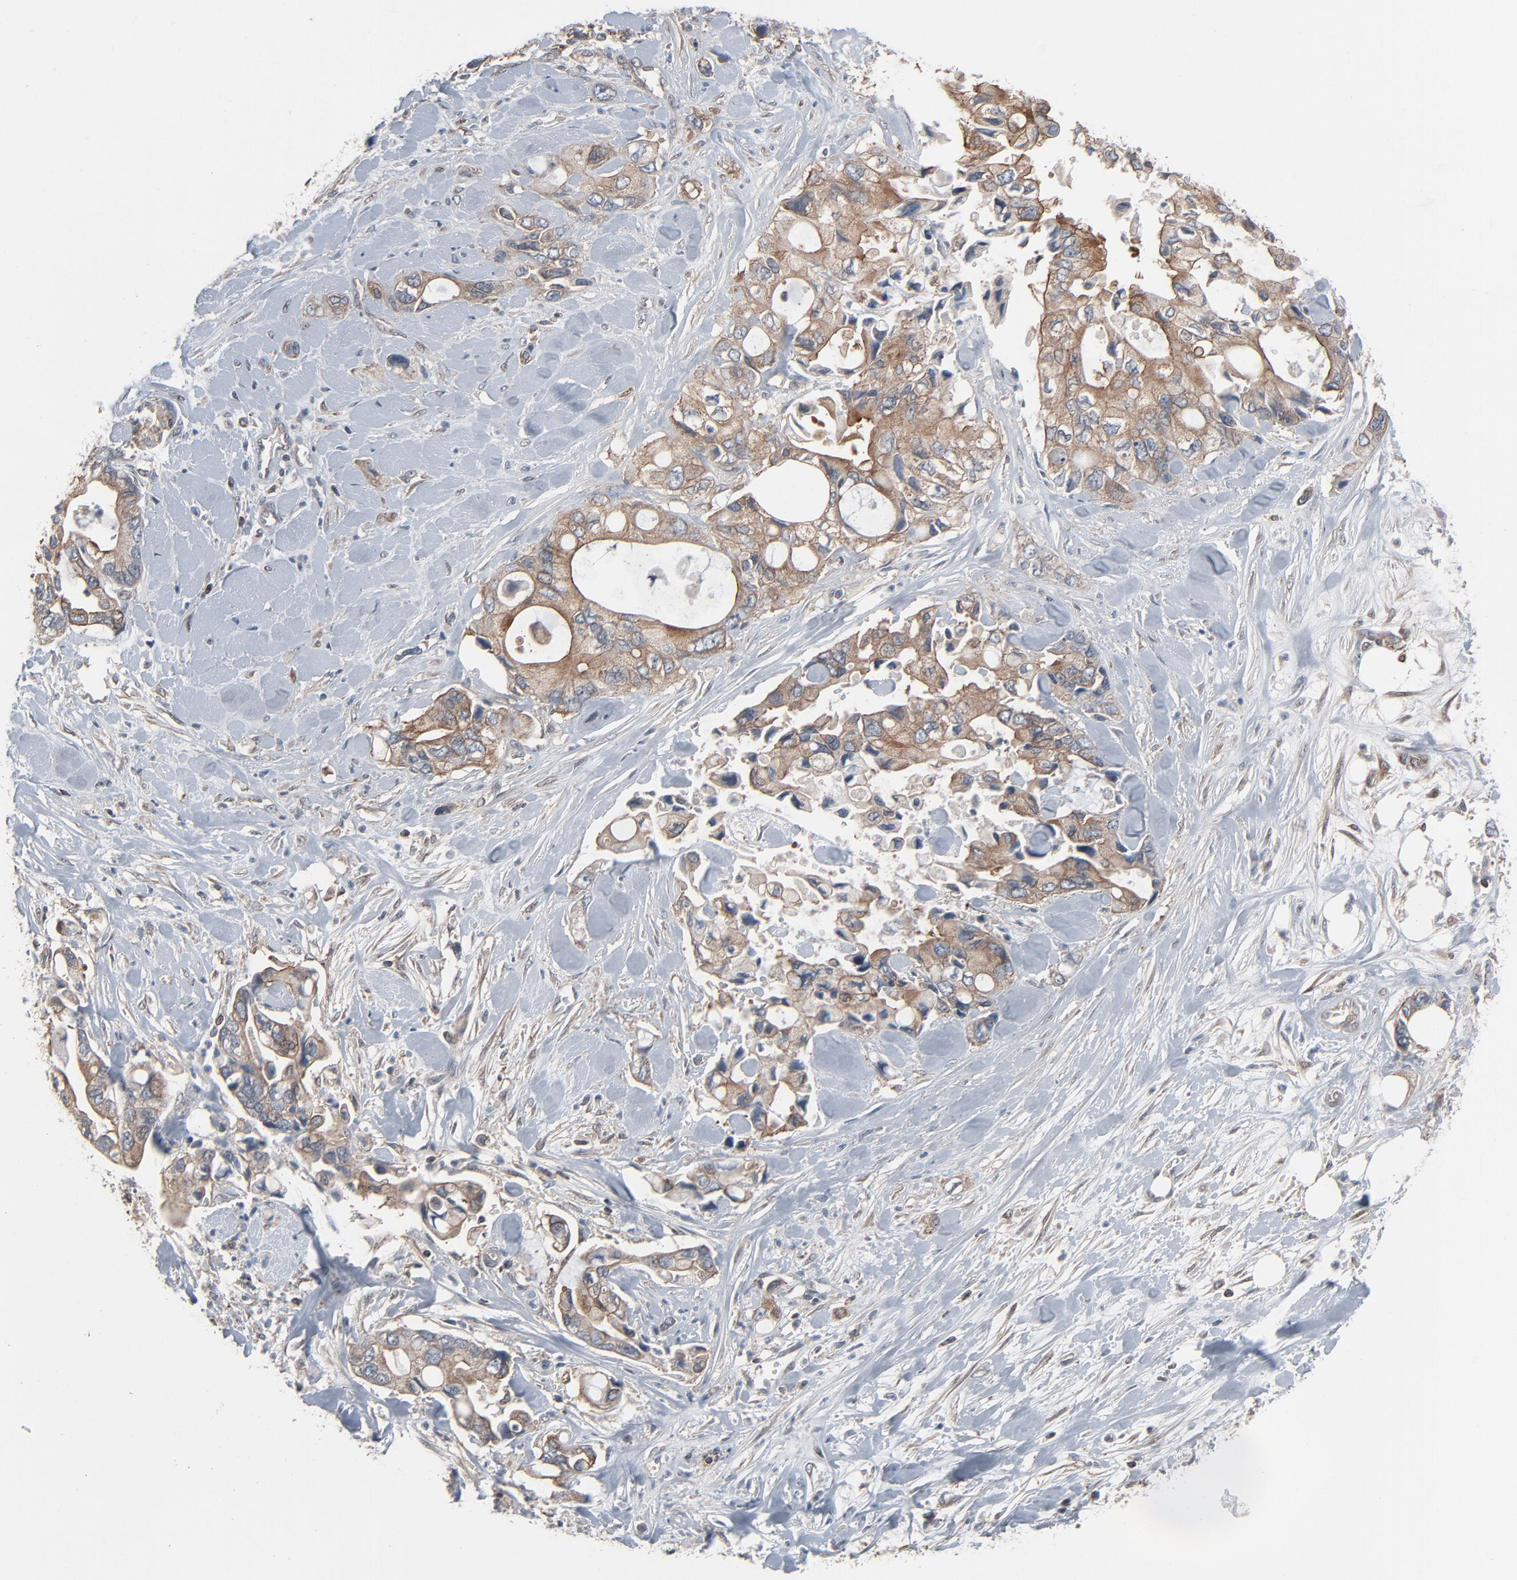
{"staining": {"intensity": "weak", "quantity": "<25%", "location": "cytoplasmic/membranous"}, "tissue": "pancreatic cancer", "cell_type": "Tumor cells", "image_type": "cancer", "snomed": [{"axis": "morphology", "description": "Adenocarcinoma, NOS"}, {"axis": "topography", "description": "Pancreas"}], "caption": "Photomicrograph shows no significant protein positivity in tumor cells of pancreatic cancer. (IHC, brightfield microscopy, high magnification).", "gene": "OPTN", "patient": {"sex": "male", "age": 70}}